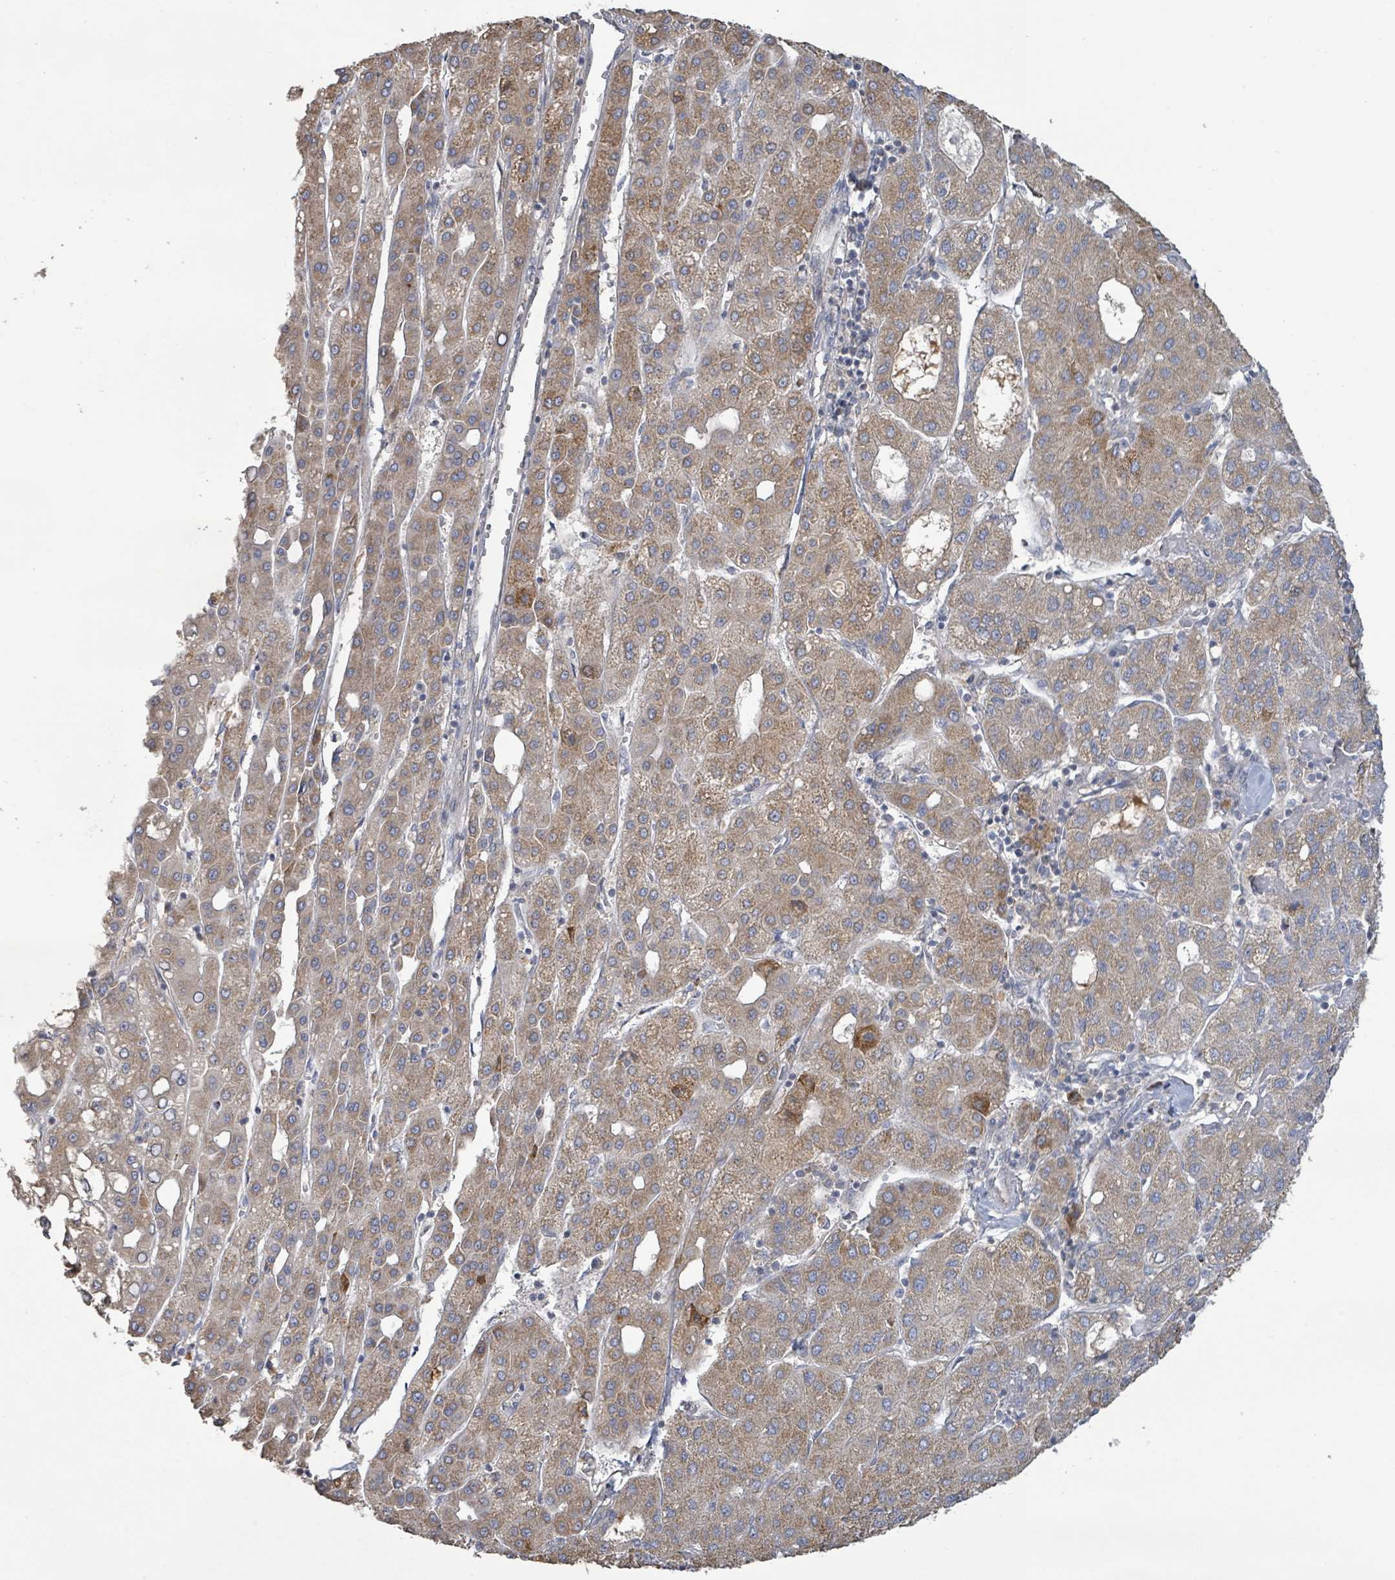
{"staining": {"intensity": "moderate", "quantity": ">75%", "location": "cytoplasmic/membranous"}, "tissue": "liver cancer", "cell_type": "Tumor cells", "image_type": "cancer", "snomed": [{"axis": "morphology", "description": "Carcinoma, Hepatocellular, NOS"}, {"axis": "topography", "description": "Liver"}], "caption": "Protein positivity by immunohistochemistry demonstrates moderate cytoplasmic/membranous staining in approximately >75% of tumor cells in hepatocellular carcinoma (liver). Using DAB (3,3'-diaminobenzidine) (brown) and hematoxylin (blue) stains, captured at high magnification using brightfield microscopy.", "gene": "KCNS2", "patient": {"sex": "male", "age": 65}}